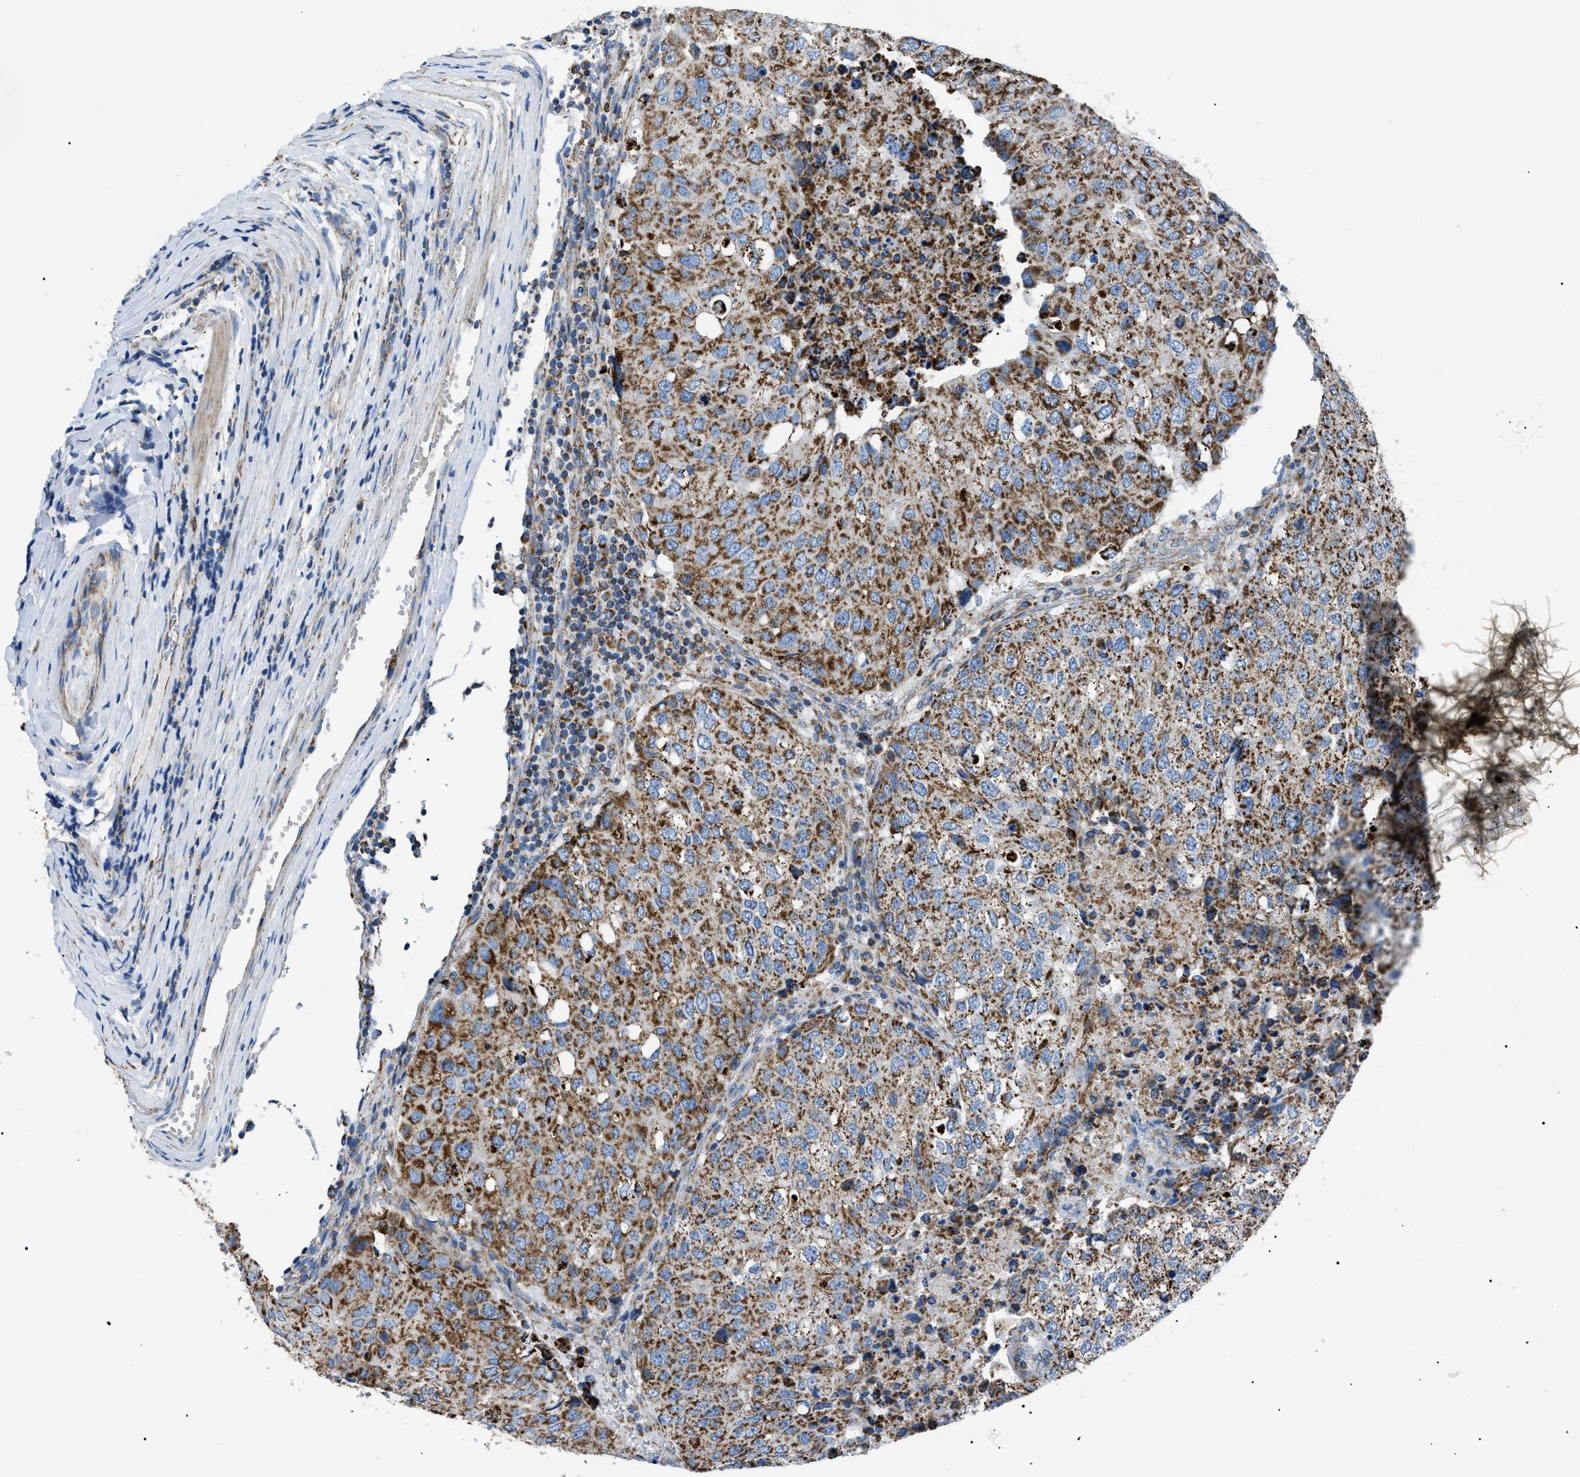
{"staining": {"intensity": "strong", "quantity": ">75%", "location": "cytoplasmic/membranous"}, "tissue": "urothelial cancer", "cell_type": "Tumor cells", "image_type": "cancer", "snomed": [{"axis": "morphology", "description": "Urothelial carcinoma, High grade"}, {"axis": "topography", "description": "Lymph node"}, {"axis": "topography", "description": "Urinary bladder"}], "caption": "Strong cytoplasmic/membranous staining for a protein is seen in approximately >75% of tumor cells of urothelial cancer using IHC.", "gene": "PHB2", "patient": {"sex": "male", "age": 51}}